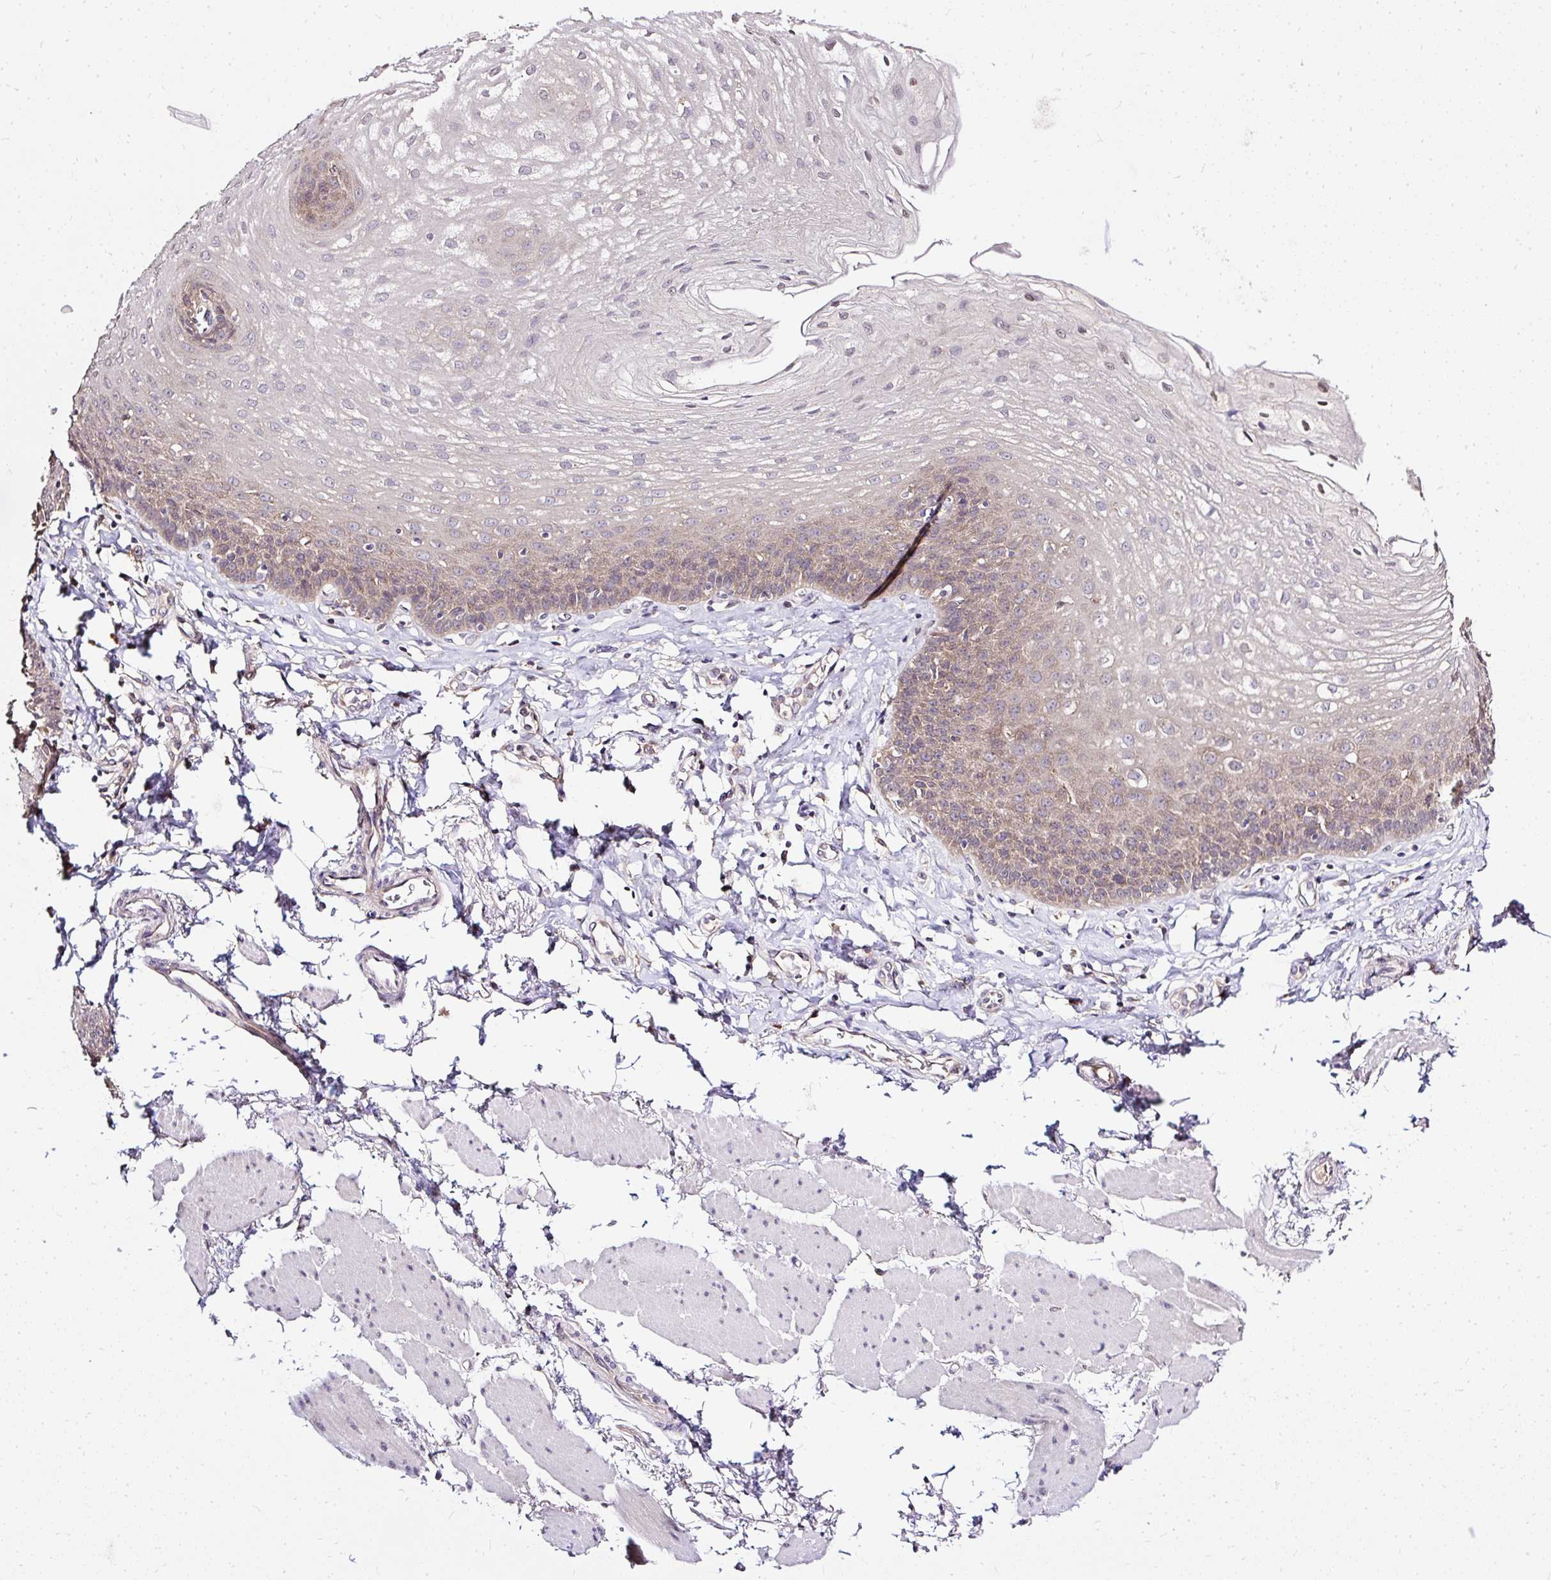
{"staining": {"intensity": "weak", "quantity": "25%-75%", "location": "cytoplasmic/membranous"}, "tissue": "esophagus", "cell_type": "Squamous epithelial cells", "image_type": "normal", "snomed": [{"axis": "morphology", "description": "Normal tissue, NOS"}, {"axis": "topography", "description": "Esophagus"}], "caption": "A histopathology image of esophagus stained for a protein displays weak cytoplasmic/membranous brown staining in squamous epithelial cells.", "gene": "SEC63", "patient": {"sex": "female", "age": 81}}